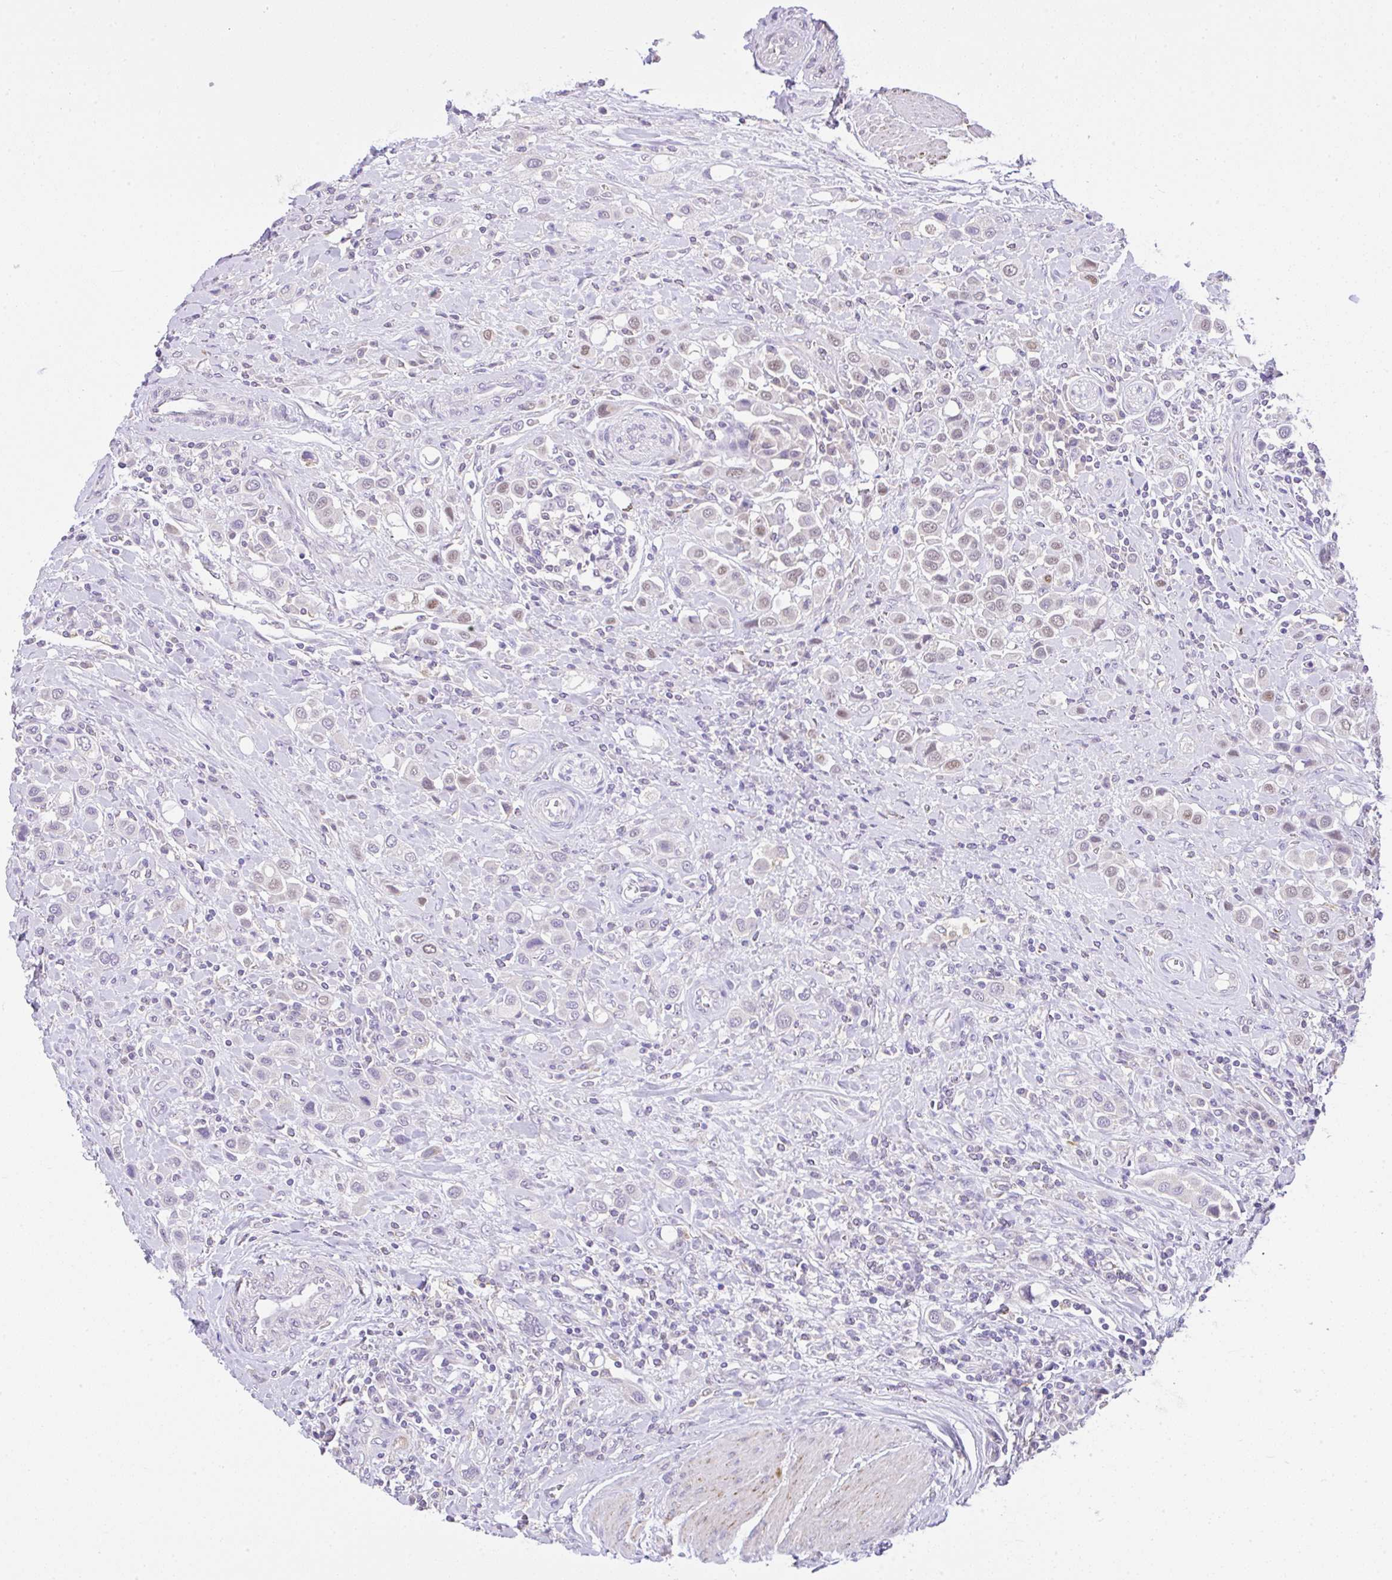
{"staining": {"intensity": "weak", "quantity": "25%-75%", "location": "nuclear"}, "tissue": "urothelial cancer", "cell_type": "Tumor cells", "image_type": "cancer", "snomed": [{"axis": "morphology", "description": "Urothelial carcinoma, High grade"}, {"axis": "topography", "description": "Urinary bladder"}], "caption": "Protein staining by IHC demonstrates weak nuclear staining in about 25%-75% of tumor cells in urothelial carcinoma (high-grade).", "gene": "CTU1", "patient": {"sex": "male", "age": 50}}